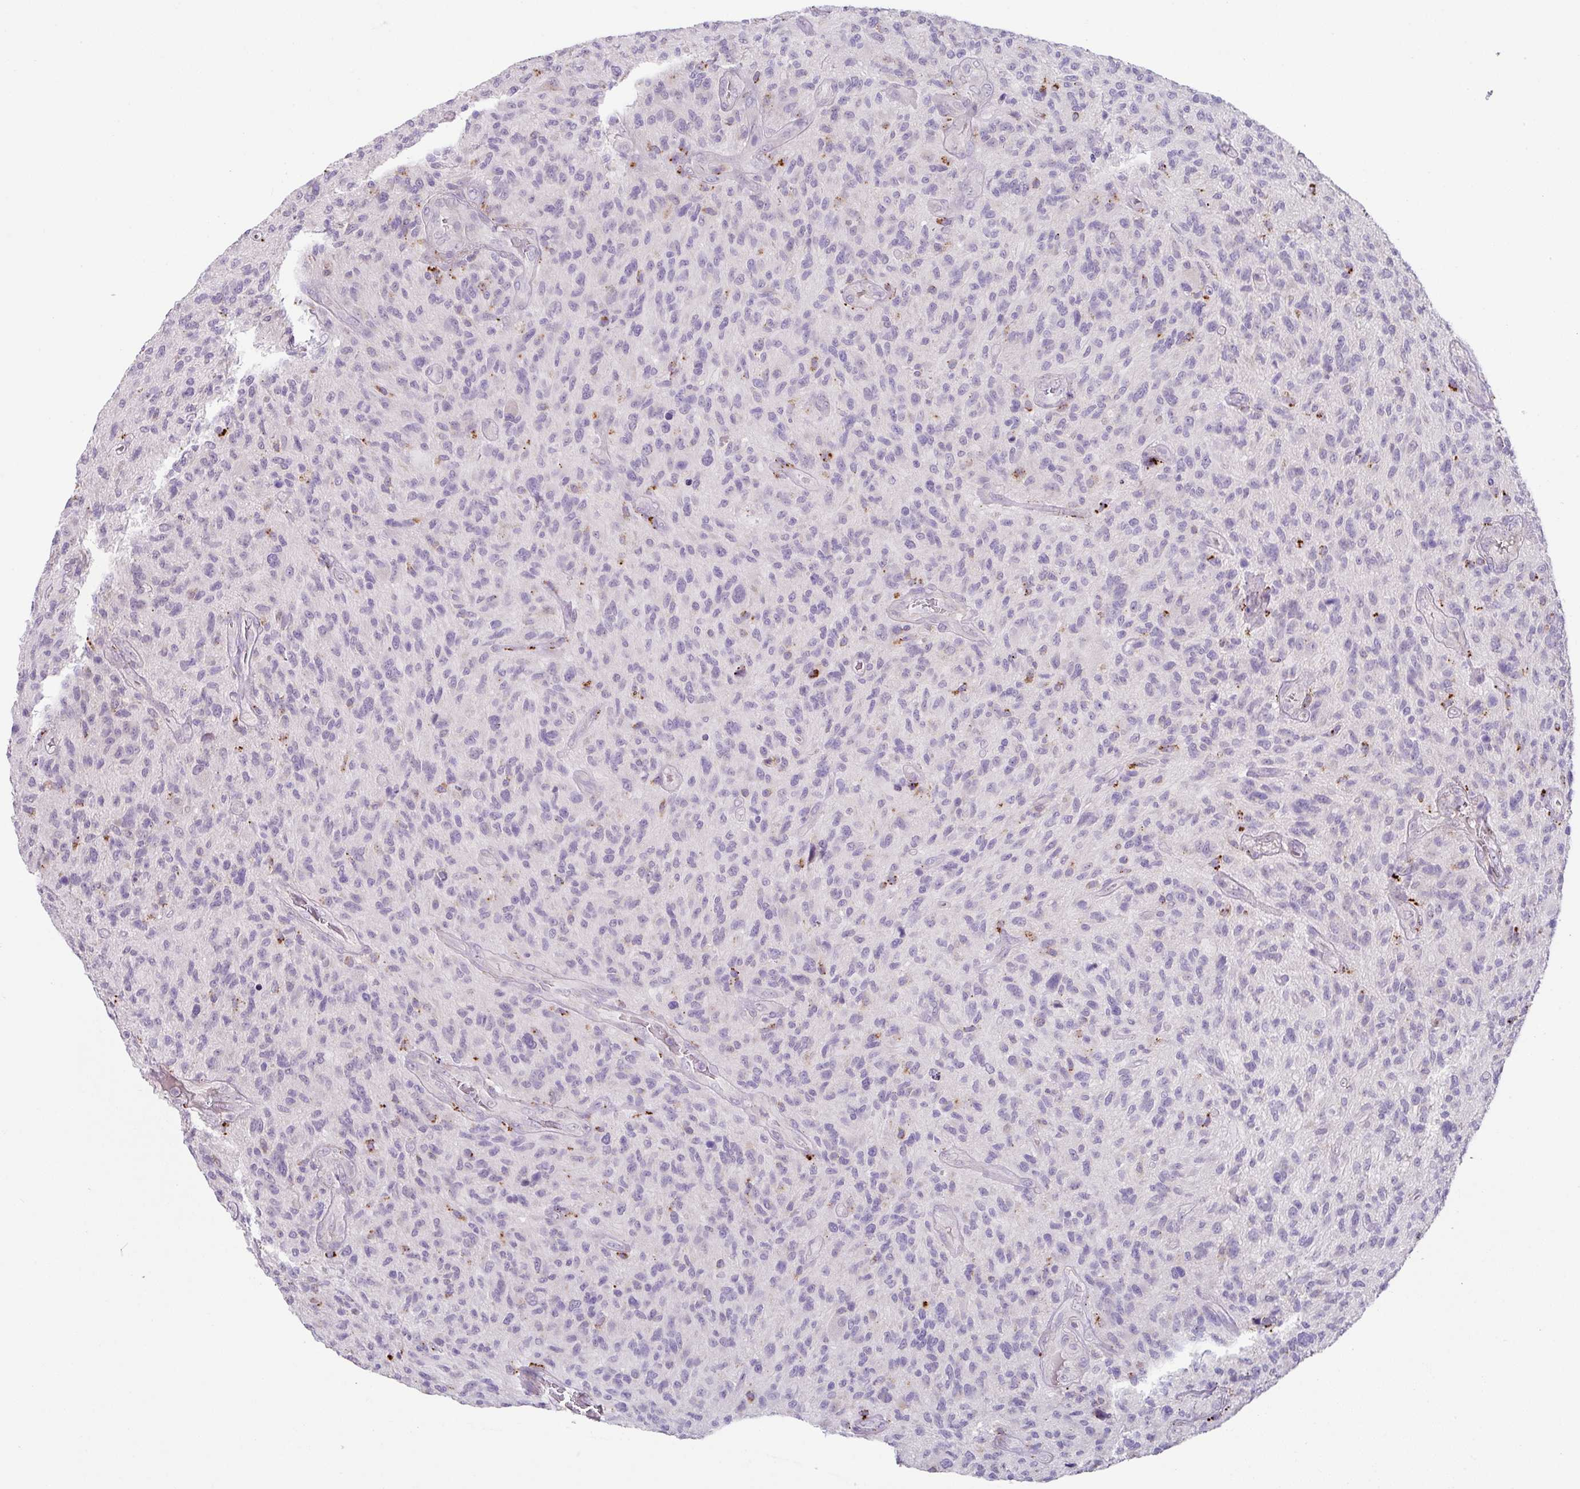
{"staining": {"intensity": "negative", "quantity": "none", "location": "none"}, "tissue": "glioma", "cell_type": "Tumor cells", "image_type": "cancer", "snomed": [{"axis": "morphology", "description": "Glioma, malignant, High grade"}, {"axis": "topography", "description": "Brain"}], "caption": "Immunohistochemistry micrograph of neoplastic tissue: human malignant high-grade glioma stained with DAB reveals no significant protein positivity in tumor cells.", "gene": "PLEKHH3", "patient": {"sex": "male", "age": 47}}